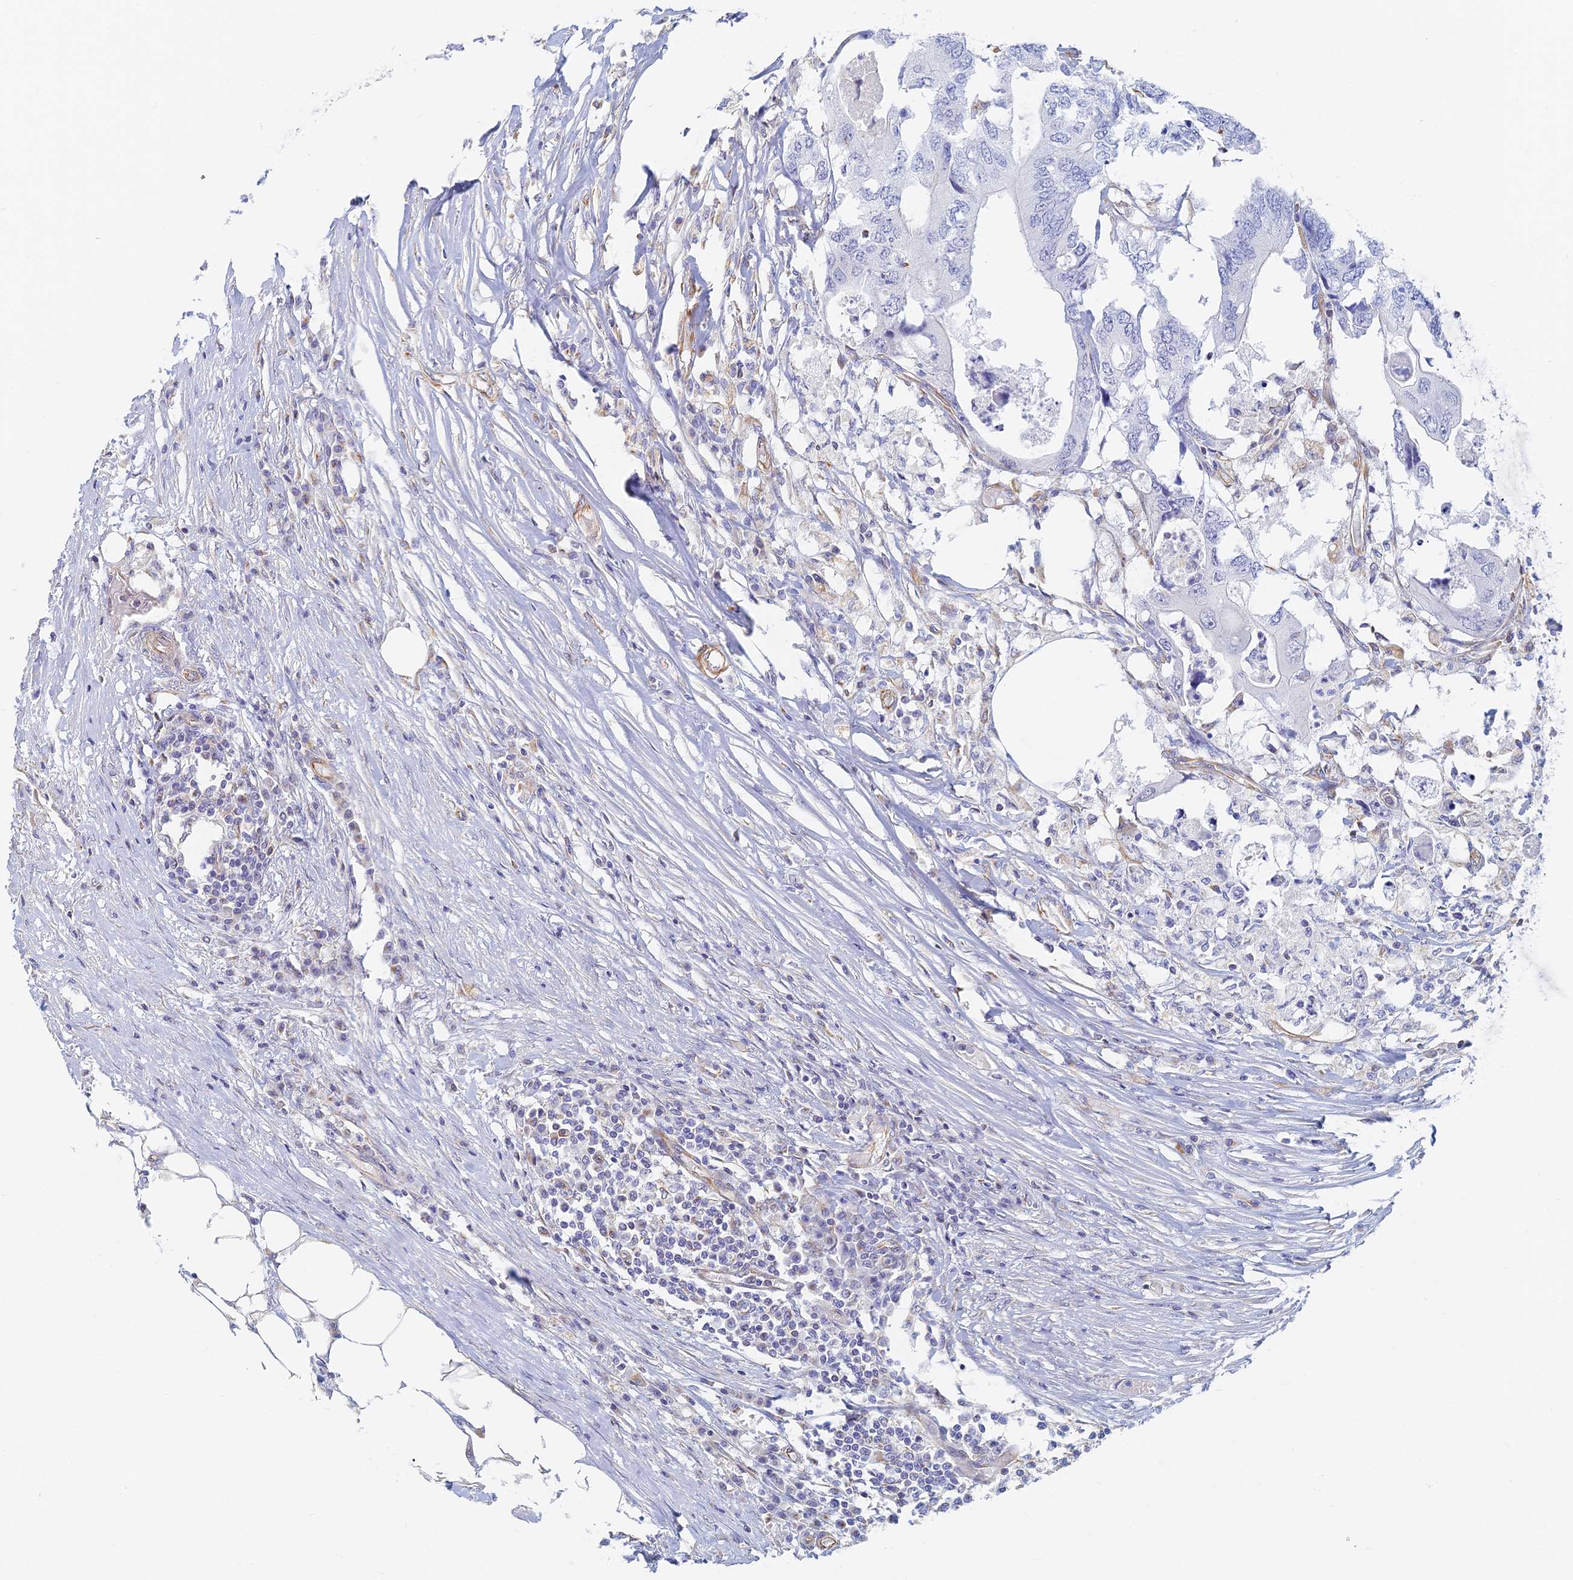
{"staining": {"intensity": "negative", "quantity": "none", "location": "none"}, "tissue": "colorectal cancer", "cell_type": "Tumor cells", "image_type": "cancer", "snomed": [{"axis": "morphology", "description": "Adenocarcinoma, NOS"}, {"axis": "topography", "description": "Colon"}], "caption": "DAB (3,3'-diaminobenzidine) immunohistochemical staining of adenocarcinoma (colorectal) displays no significant positivity in tumor cells.", "gene": "RMC1", "patient": {"sex": "male", "age": 71}}